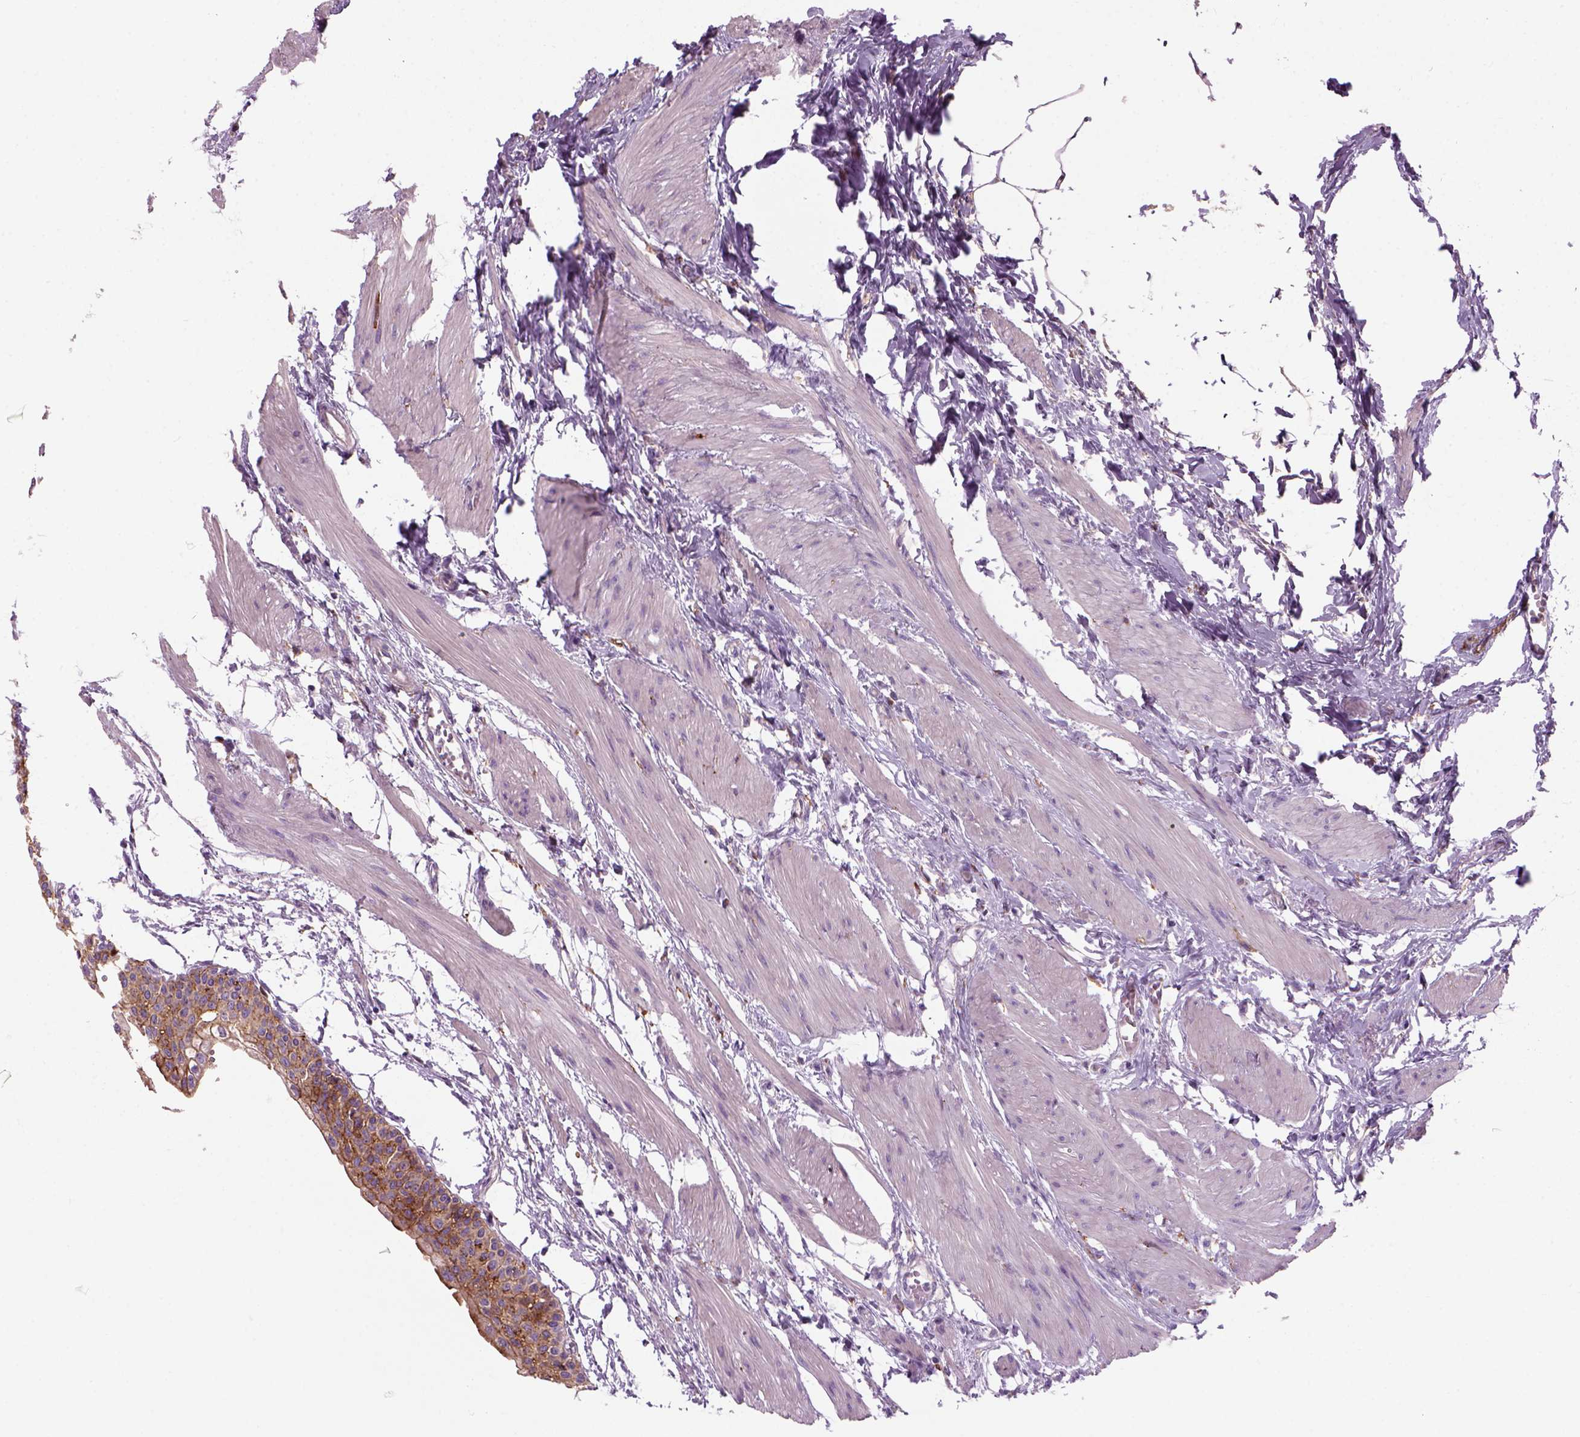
{"staining": {"intensity": "strong", "quantity": ">75%", "location": "cytoplasmic/membranous"}, "tissue": "urinary bladder", "cell_type": "Urothelial cells", "image_type": "normal", "snomed": [{"axis": "morphology", "description": "Normal tissue, NOS"}, {"axis": "topography", "description": "Urinary bladder"}, {"axis": "topography", "description": "Peripheral nerve tissue"}], "caption": "DAB (3,3'-diaminobenzidine) immunohistochemical staining of normal urinary bladder demonstrates strong cytoplasmic/membranous protein expression in about >75% of urothelial cells.", "gene": "MARCKS", "patient": {"sex": "male", "age": 55}}